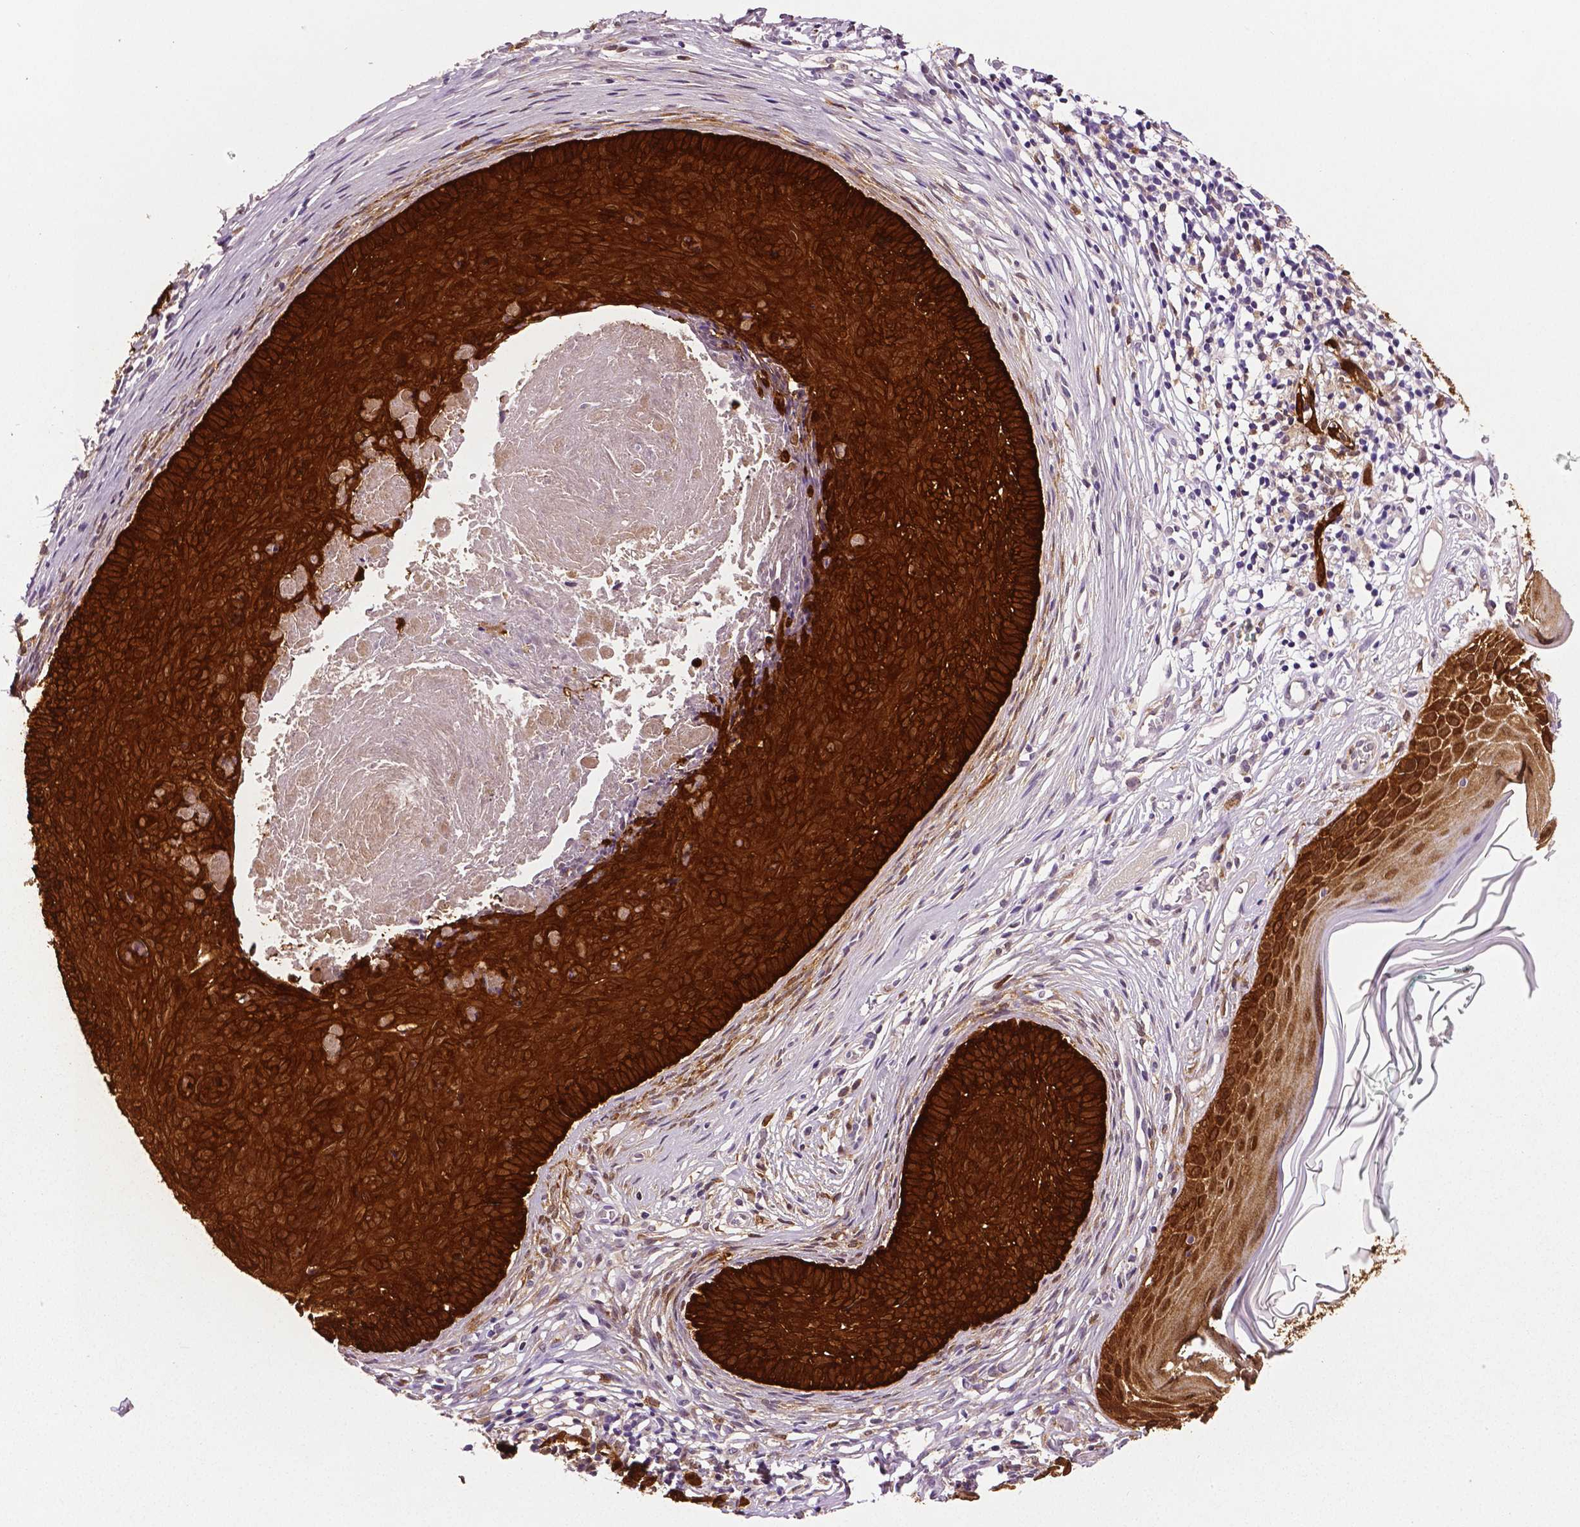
{"staining": {"intensity": "strong", "quantity": ">75%", "location": "cytoplasmic/membranous"}, "tissue": "skin cancer", "cell_type": "Tumor cells", "image_type": "cancer", "snomed": [{"axis": "morphology", "description": "Basal cell carcinoma"}, {"axis": "topography", "description": "Skin"}], "caption": "Basal cell carcinoma (skin) stained with a protein marker displays strong staining in tumor cells.", "gene": "PHGDH", "patient": {"sex": "male", "age": 85}}